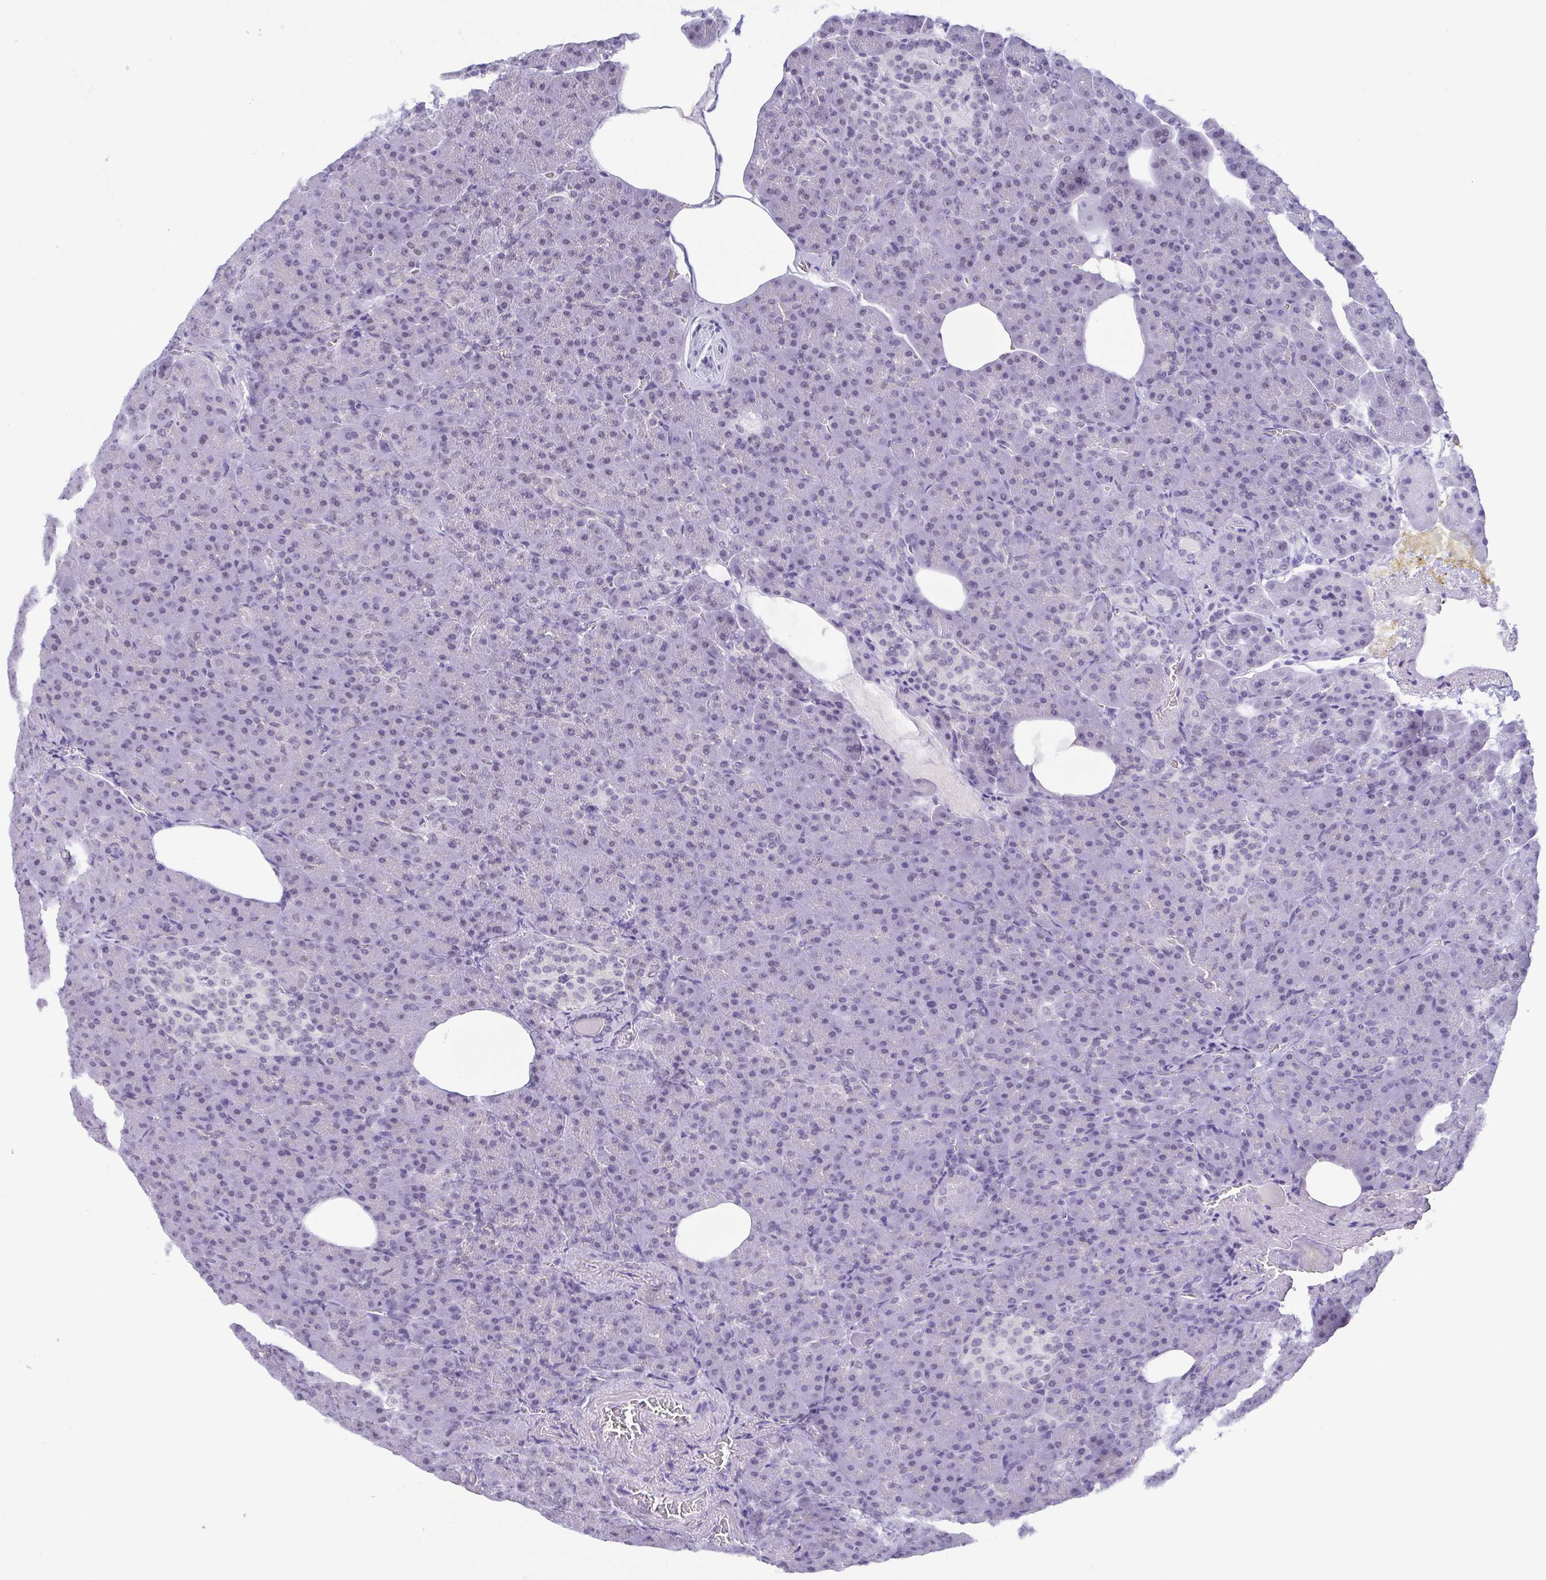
{"staining": {"intensity": "weak", "quantity": "<25%", "location": "nuclear"}, "tissue": "pancreas", "cell_type": "Exocrine glandular cells", "image_type": "normal", "snomed": [{"axis": "morphology", "description": "Normal tissue, NOS"}, {"axis": "topography", "description": "Pancreas"}], "caption": "This micrograph is of unremarkable pancreas stained with IHC to label a protein in brown with the nuclei are counter-stained blue. There is no staining in exocrine glandular cells.", "gene": "BZW1", "patient": {"sex": "female", "age": 74}}